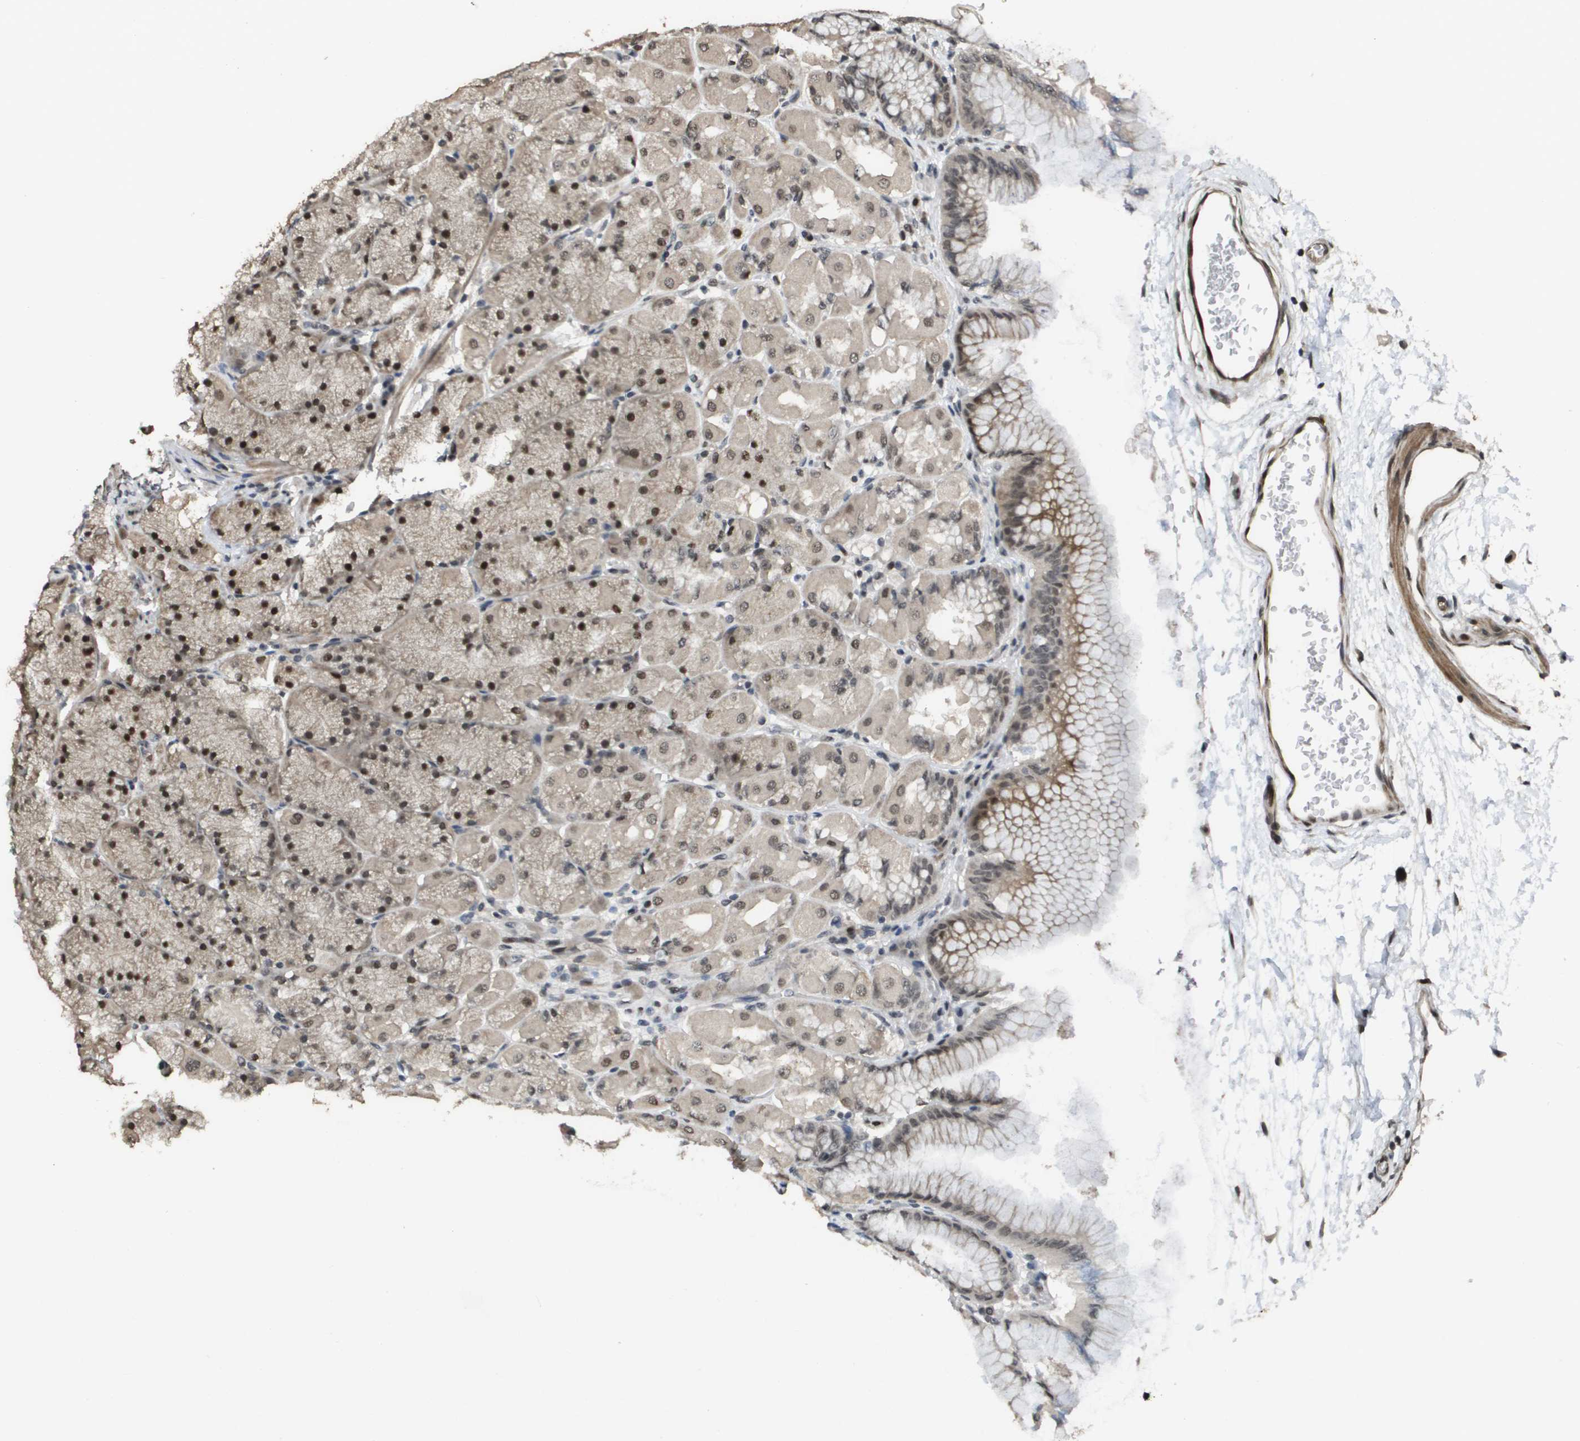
{"staining": {"intensity": "strong", "quantity": "25%-75%", "location": "nuclear"}, "tissue": "stomach", "cell_type": "Glandular cells", "image_type": "normal", "snomed": [{"axis": "morphology", "description": "Normal tissue, NOS"}, {"axis": "topography", "description": "Stomach, upper"}], "caption": "Immunohistochemistry (DAB) staining of benign human stomach displays strong nuclear protein expression in about 25%-75% of glandular cells.", "gene": "KAT5", "patient": {"sex": "female", "age": 56}}